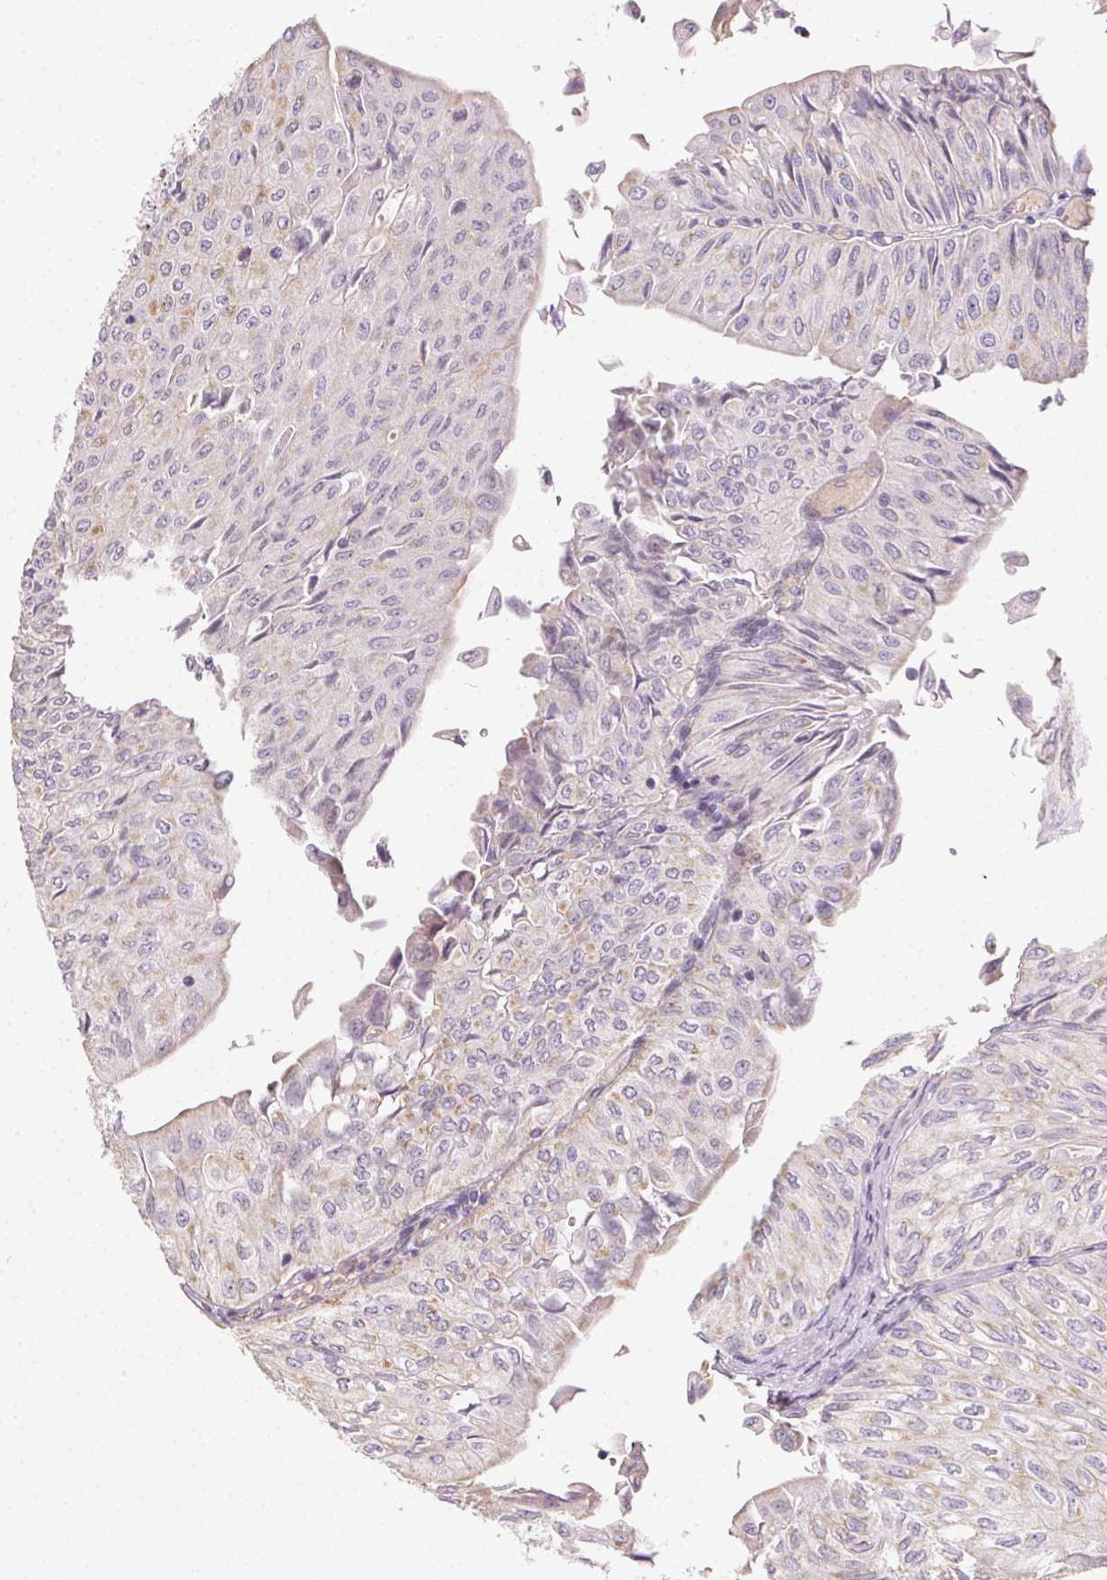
{"staining": {"intensity": "moderate", "quantity": "25%-75%", "location": "cytoplasmic/membranous"}, "tissue": "urothelial cancer", "cell_type": "Tumor cells", "image_type": "cancer", "snomed": [{"axis": "morphology", "description": "Urothelial carcinoma, NOS"}, {"axis": "topography", "description": "Urinary bladder"}], "caption": "Transitional cell carcinoma stained with DAB (3,3'-diaminobenzidine) immunohistochemistry displays medium levels of moderate cytoplasmic/membranous positivity in approximately 25%-75% of tumor cells.", "gene": "SMYD1", "patient": {"sex": "male", "age": 62}}